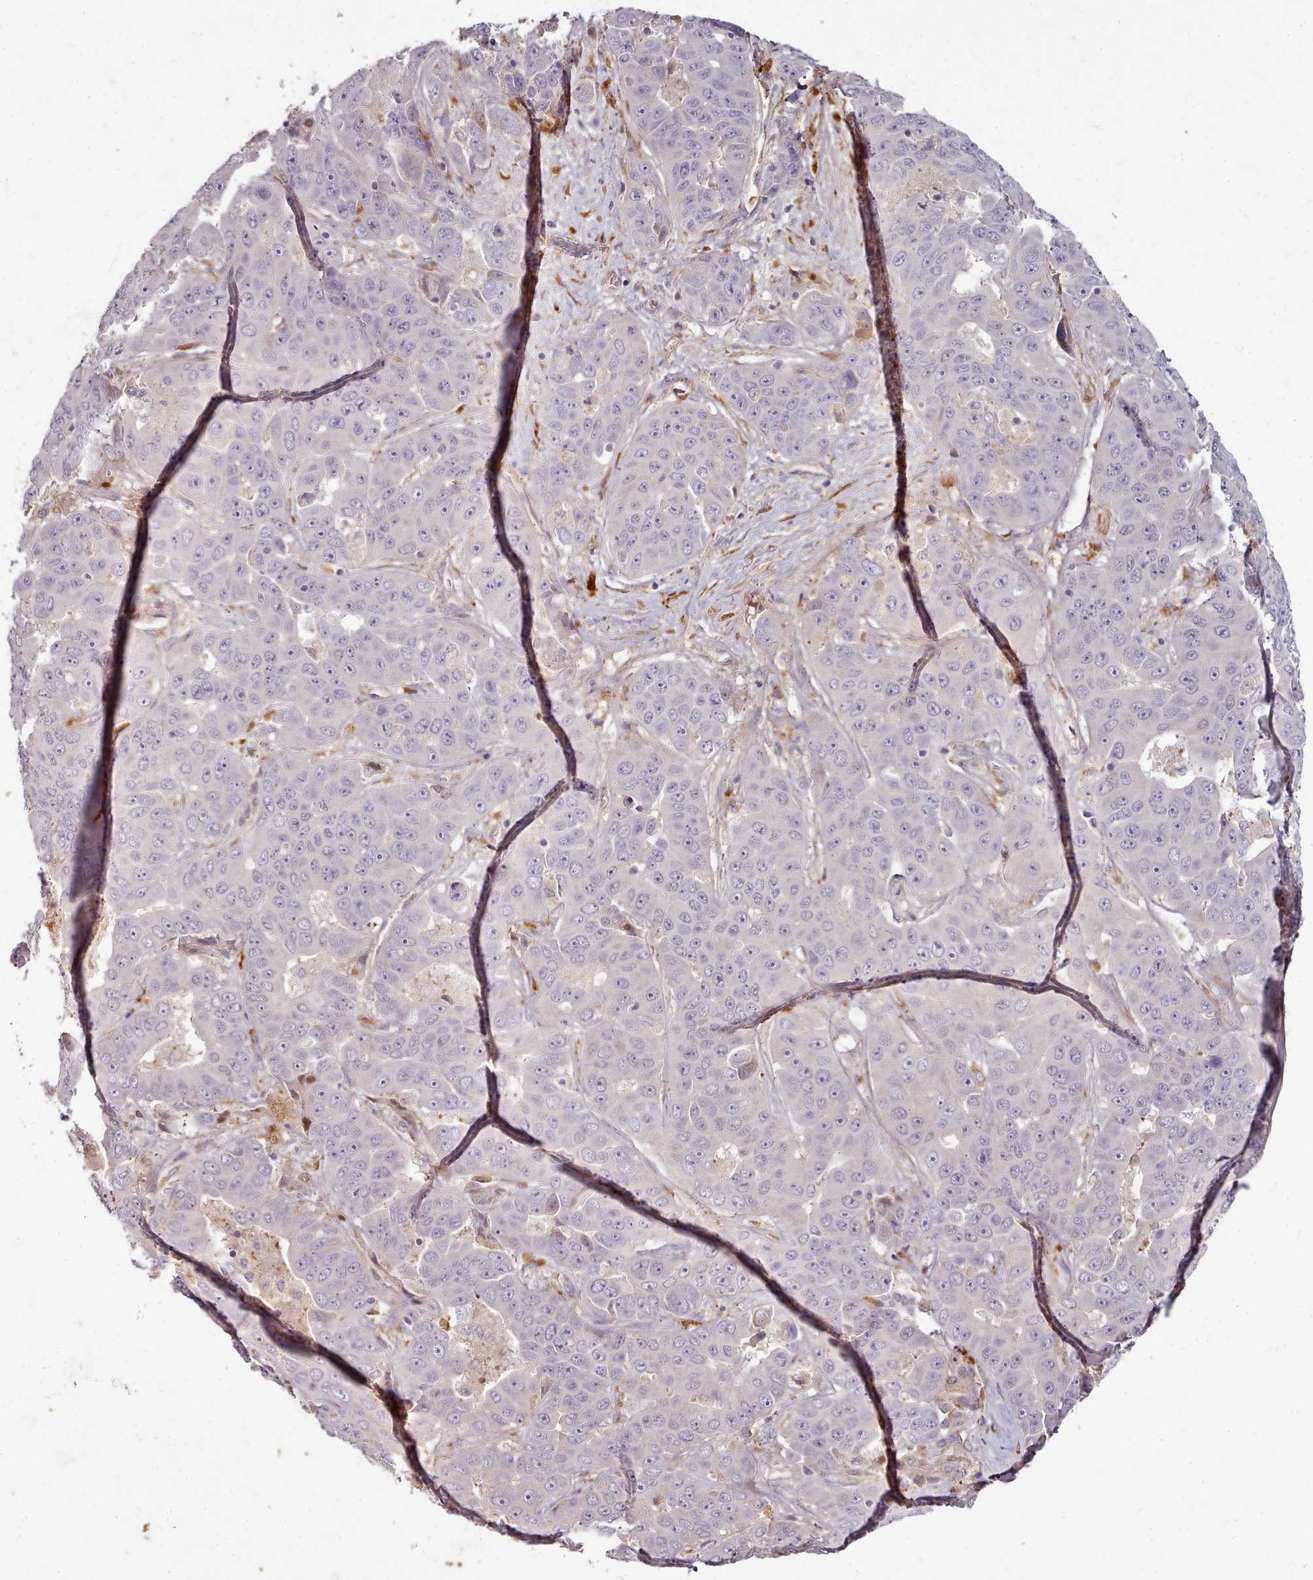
{"staining": {"intensity": "negative", "quantity": "none", "location": "none"}, "tissue": "liver cancer", "cell_type": "Tumor cells", "image_type": "cancer", "snomed": [{"axis": "morphology", "description": "Cholangiocarcinoma"}, {"axis": "topography", "description": "Liver"}], "caption": "Immunohistochemistry micrograph of neoplastic tissue: human liver cholangiocarcinoma stained with DAB (3,3'-diaminobenzidine) exhibits no significant protein staining in tumor cells. (Immunohistochemistry (ihc), brightfield microscopy, high magnification).", "gene": "C1QTNF5", "patient": {"sex": "female", "age": 52}}